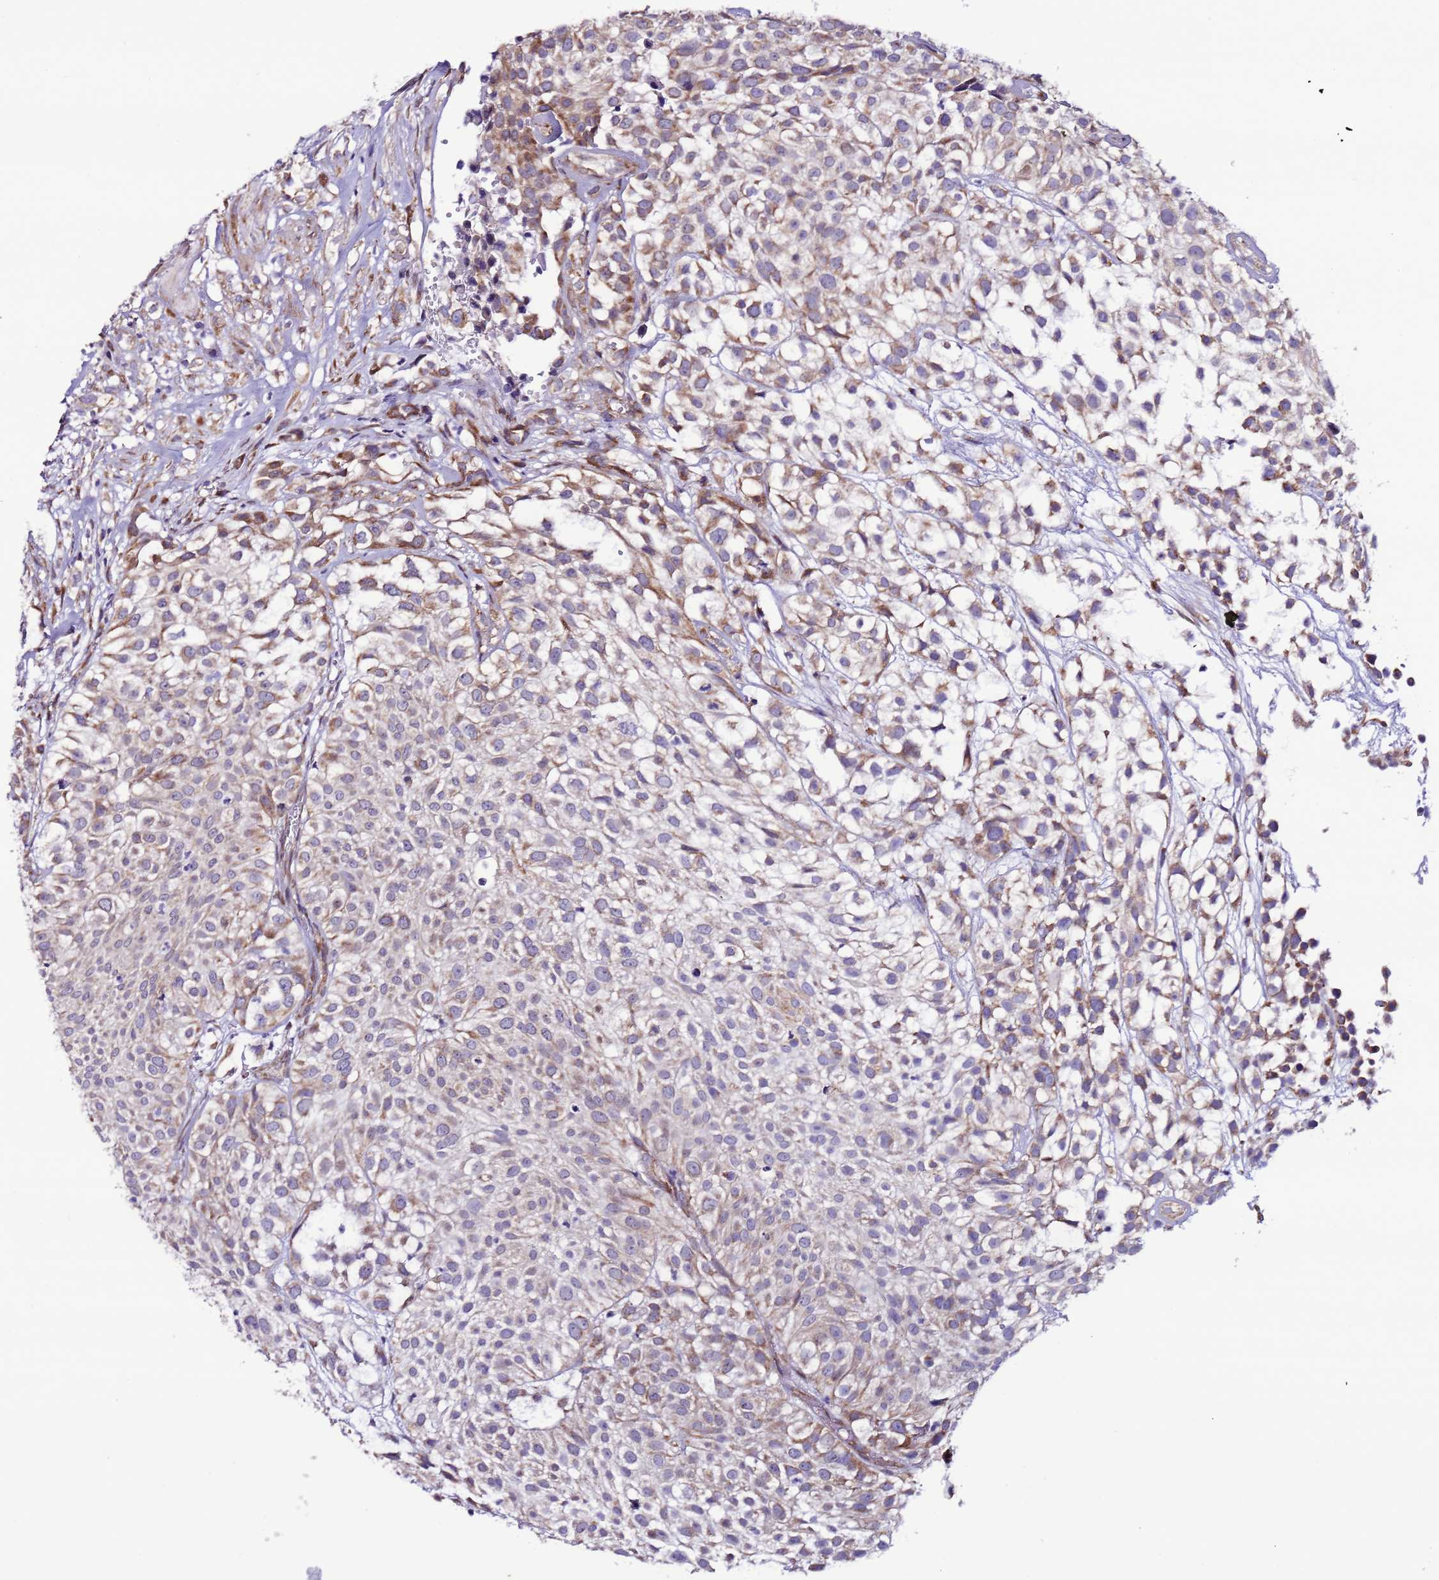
{"staining": {"intensity": "moderate", "quantity": ">75%", "location": "cytoplasmic/membranous"}, "tissue": "urothelial cancer", "cell_type": "Tumor cells", "image_type": "cancer", "snomed": [{"axis": "morphology", "description": "Urothelial carcinoma, High grade"}, {"axis": "topography", "description": "Urinary bladder"}], "caption": "Immunohistochemistry (DAB (3,3'-diaminobenzidine)) staining of high-grade urothelial carcinoma shows moderate cytoplasmic/membranous protein positivity in approximately >75% of tumor cells. The staining is performed using DAB brown chromogen to label protein expression. The nuclei are counter-stained blue using hematoxylin.", "gene": "AHI1", "patient": {"sex": "male", "age": 56}}